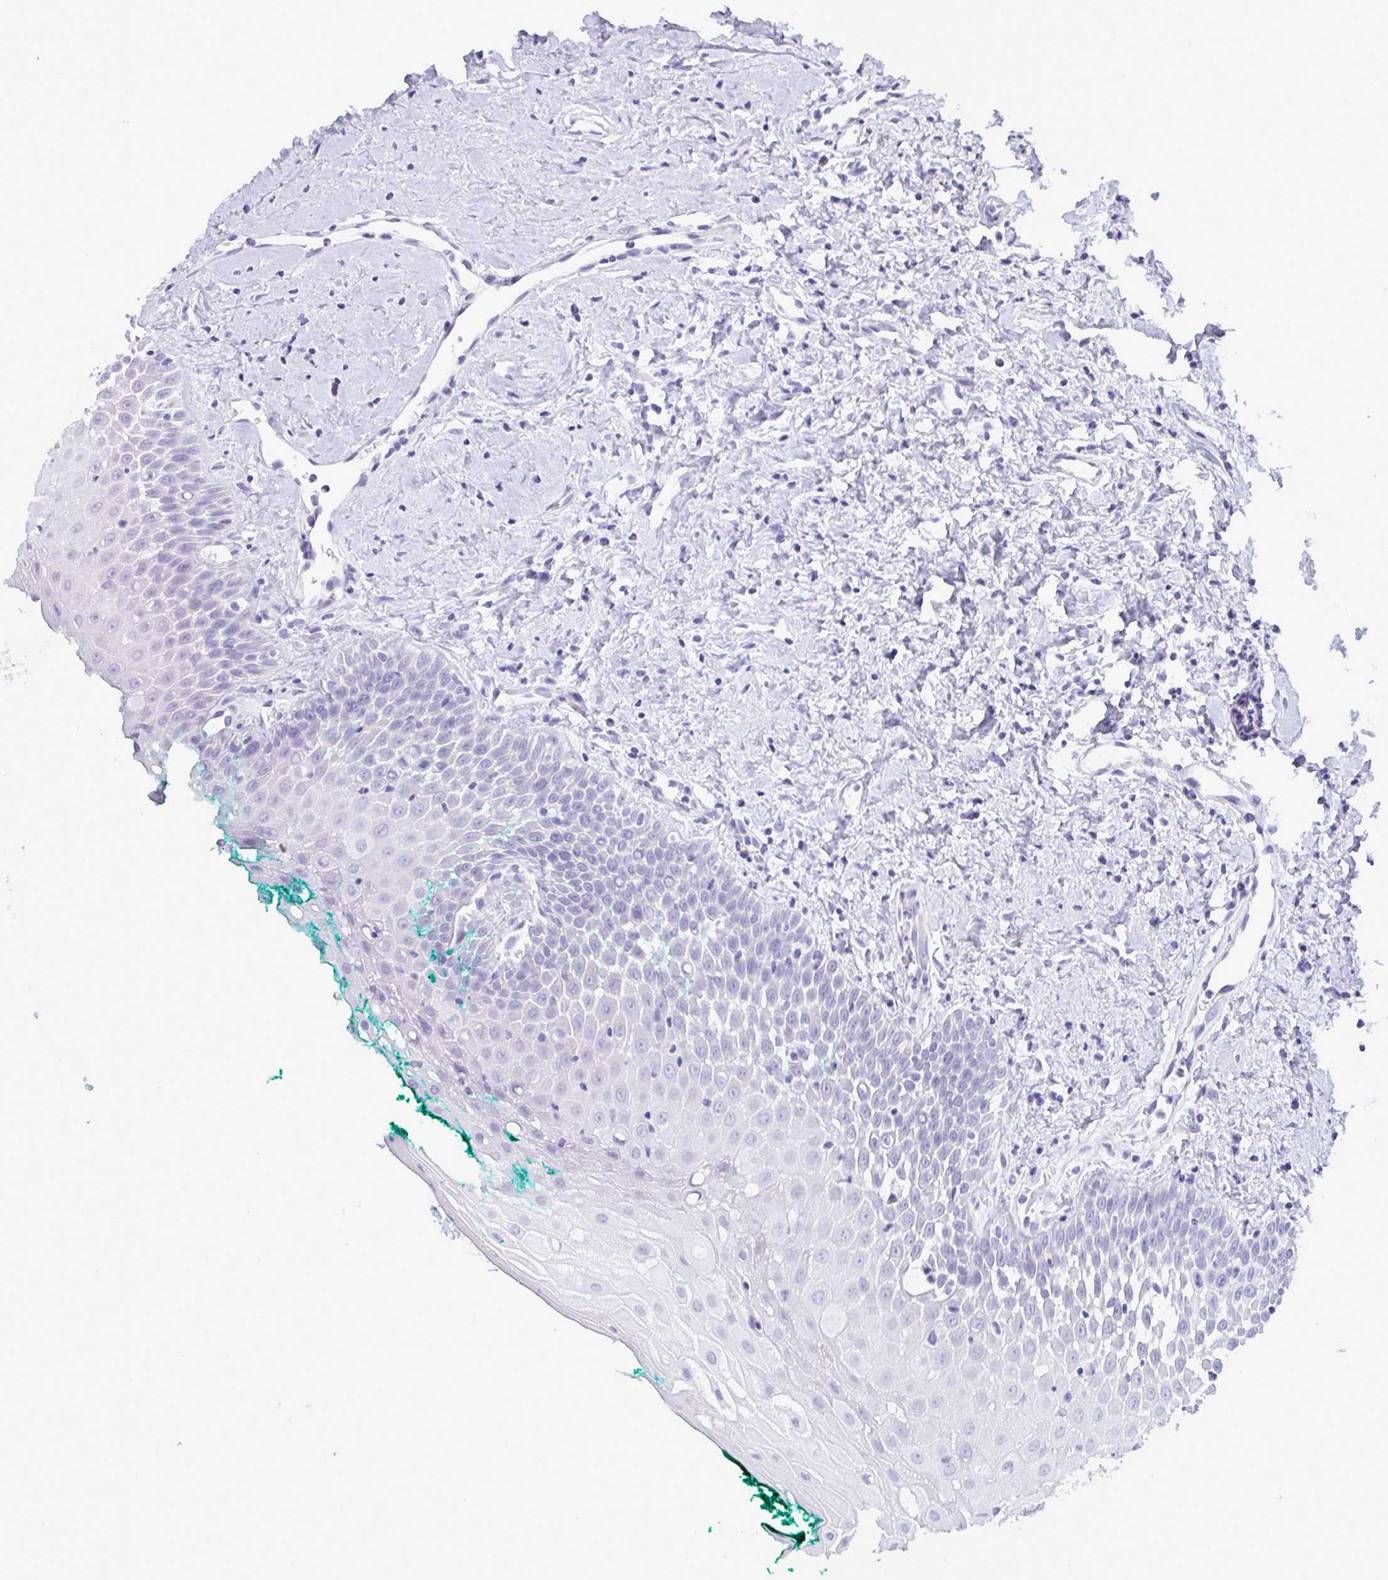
{"staining": {"intensity": "negative", "quantity": "none", "location": "none"}, "tissue": "oral mucosa", "cell_type": "Squamous epithelial cells", "image_type": "normal", "snomed": [{"axis": "morphology", "description": "Normal tissue, NOS"}, {"axis": "topography", "description": "Oral tissue"}], "caption": "Immunohistochemistry (IHC) of unremarkable oral mucosa reveals no expression in squamous epithelial cells. (DAB immunohistochemistry visualized using brightfield microscopy, high magnification).", "gene": "C4orf33", "patient": {"sex": "female", "age": 70}}